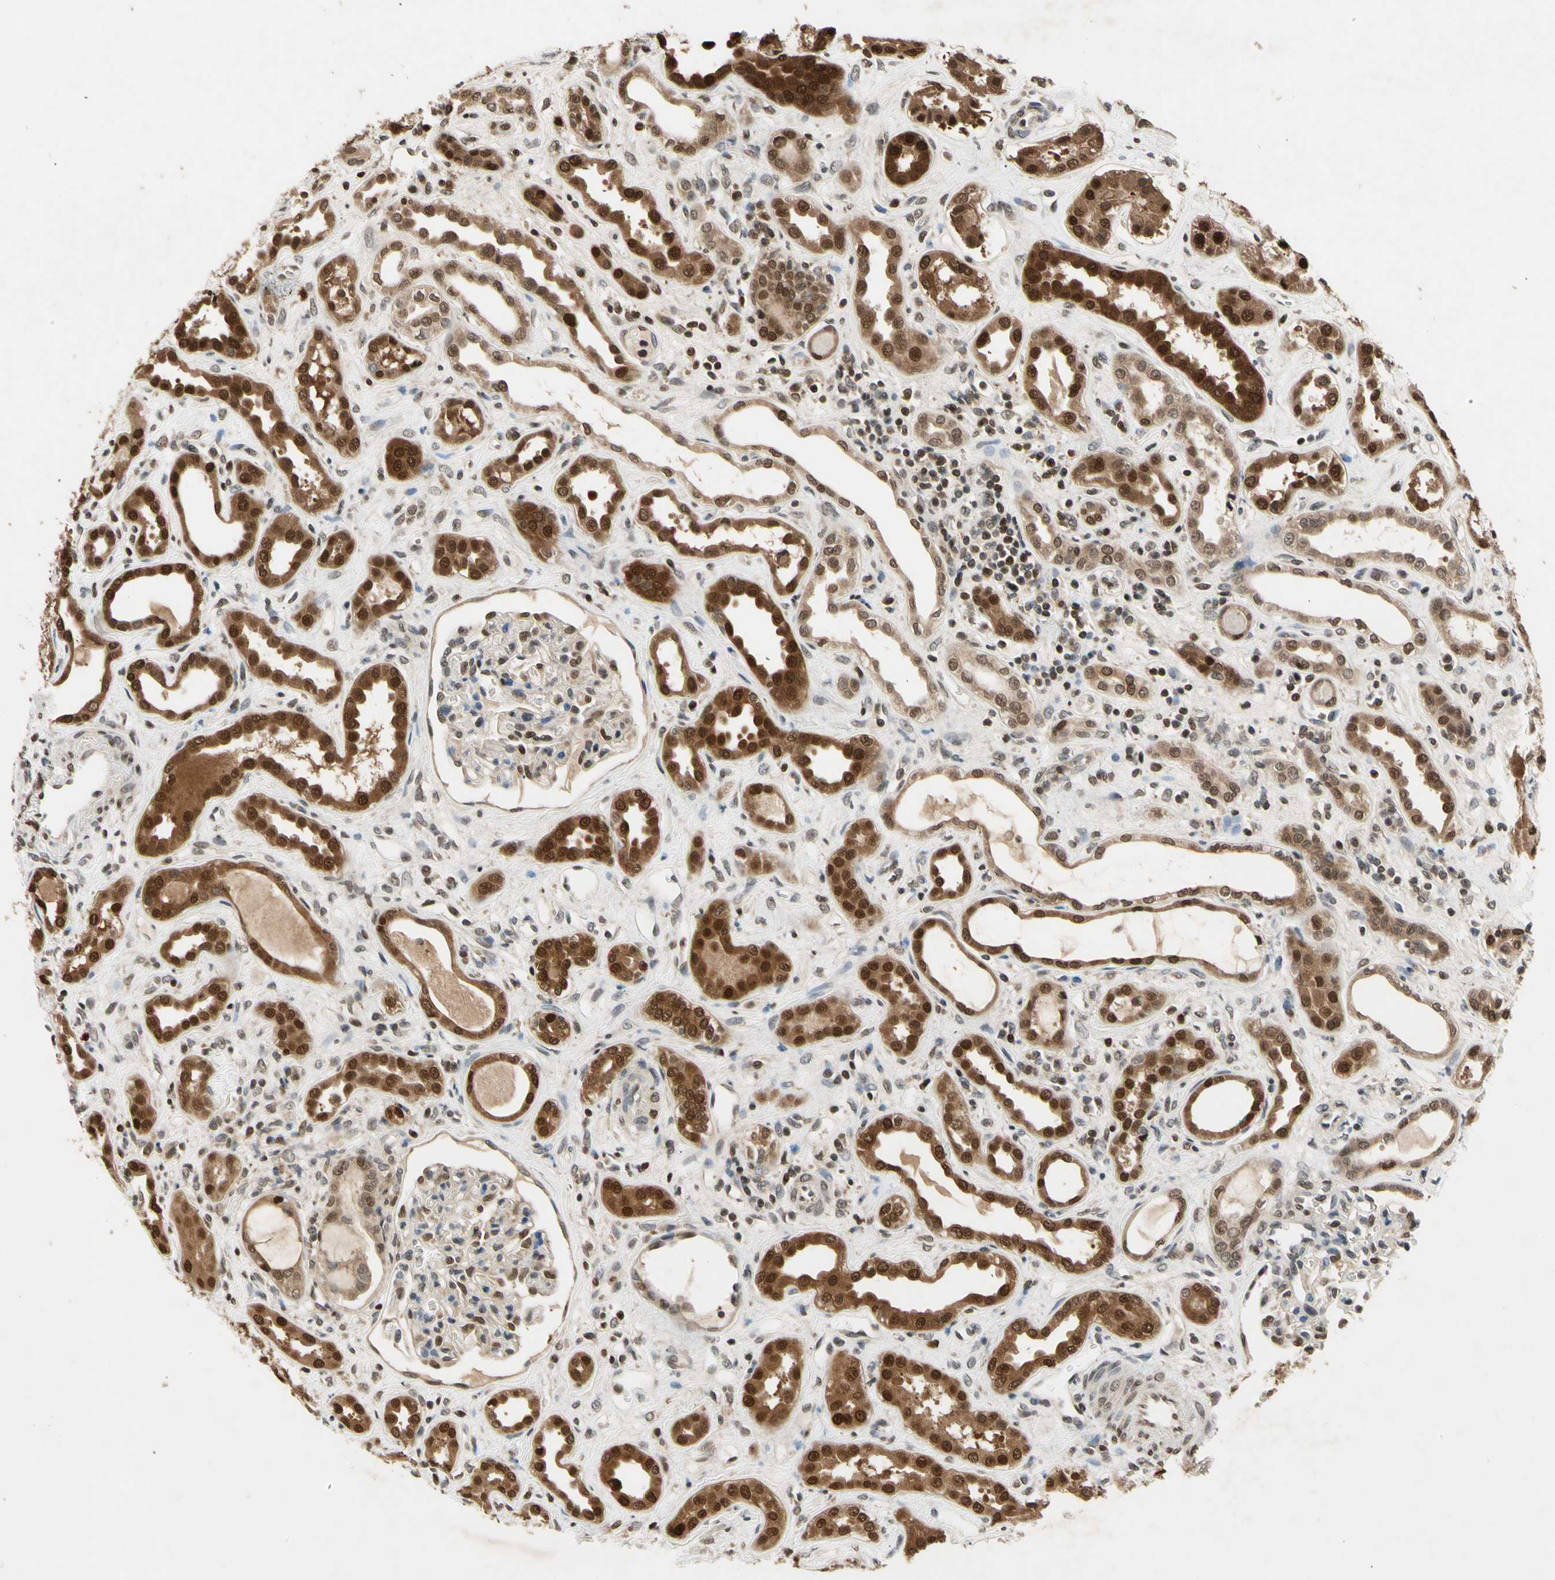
{"staining": {"intensity": "moderate", "quantity": "<25%", "location": "nuclear"}, "tissue": "kidney", "cell_type": "Cells in glomeruli", "image_type": "normal", "snomed": [{"axis": "morphology", "description": "Normal tissue, NOS"}, {"axis": "topography", "description": "Kidney"}], "caption": "A low amount of moderate nuclear positivity is seen in about <25% of cells in glomeruli in normal kidney.", "gene": "GSR", "patient": {"sex": "male", "age": 59}}